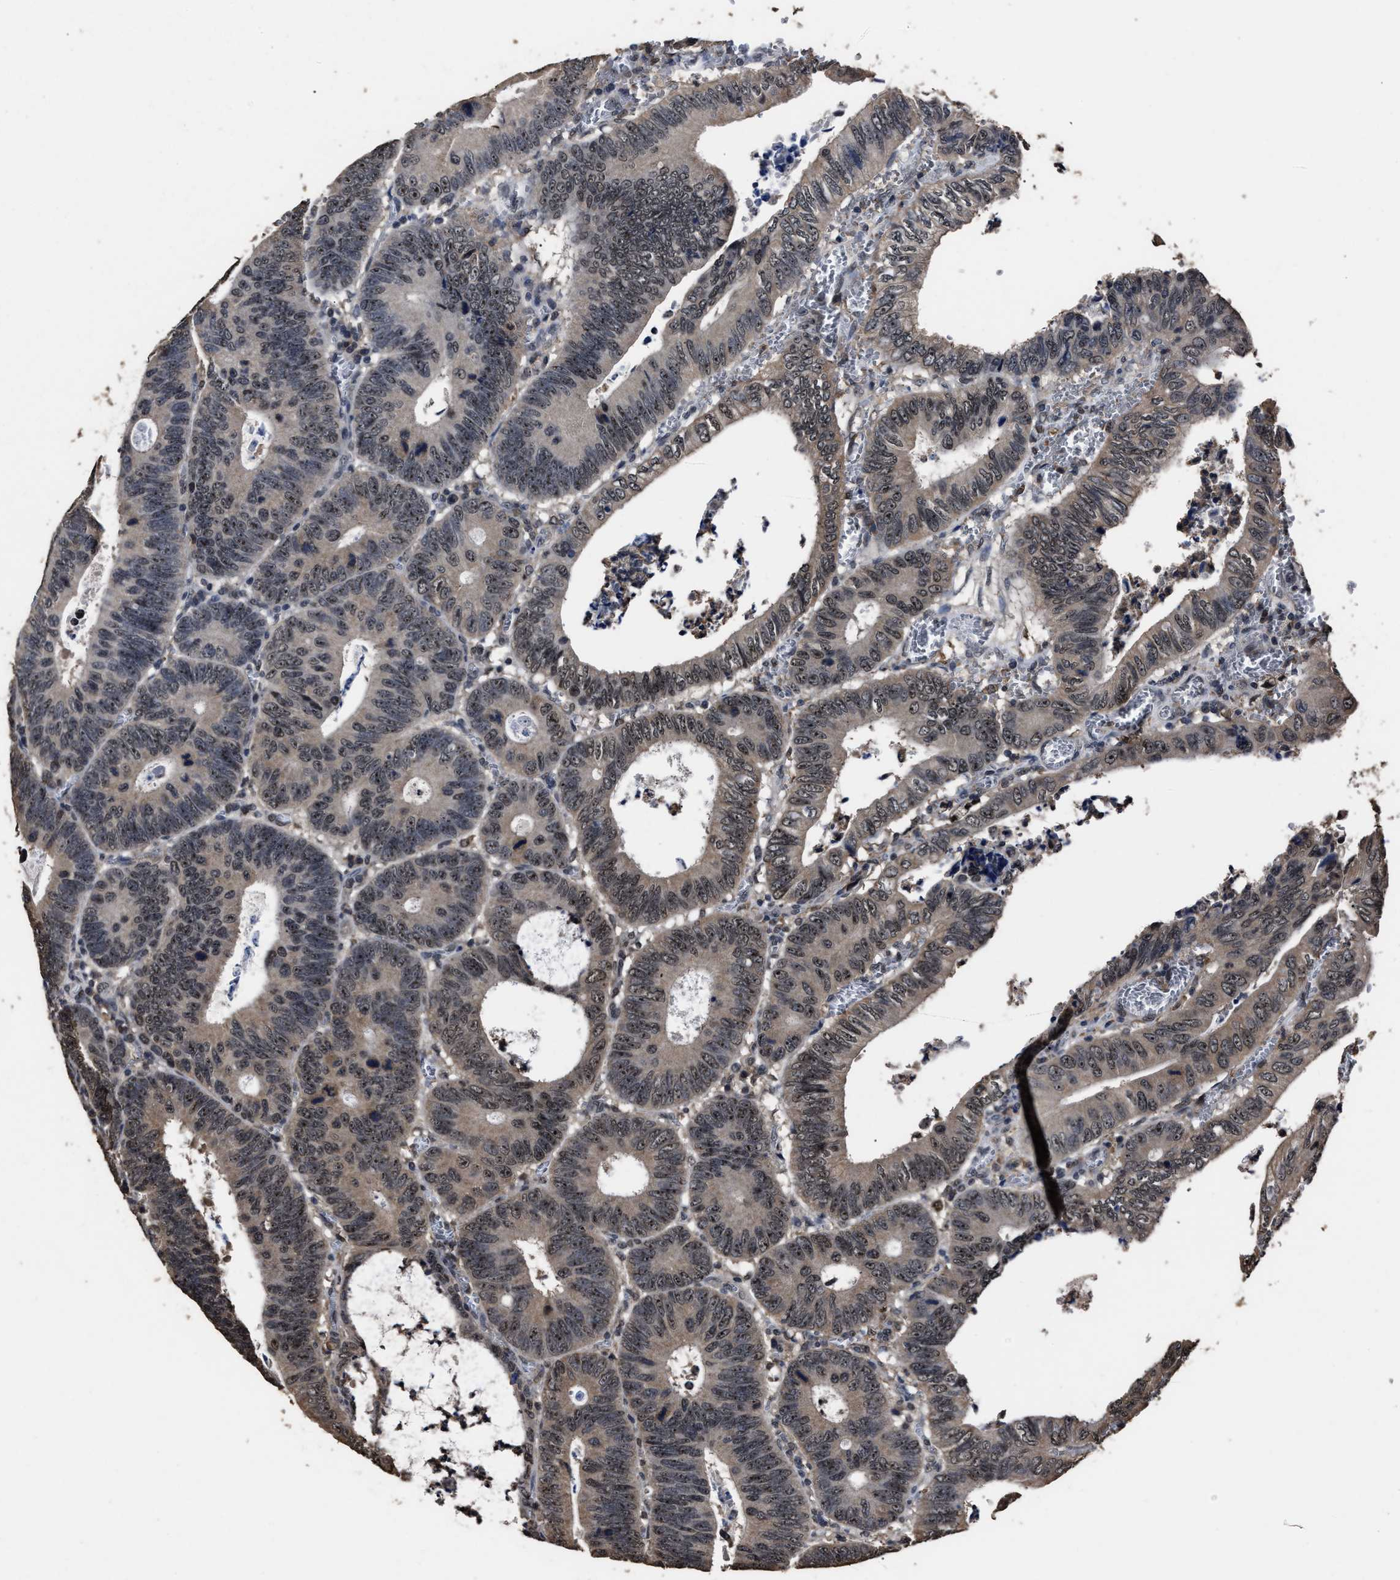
{"staining": {"intensity": "moderate", "quantity": "25%-75%", "location": "cytoplasmic/membranous,nuclear"}, "tissue": "colorectal cancer", "cell_type": "Tumor cells", "image_type": "cancer", "snomed": [{"axis": "morphology", "description": "Inflammation, NOS"}, {"axis": "morphology", "description": "Adenocarcinoma, NOS"}, {"axis": "topography", "description": "Colon"}], "caption": "Moderate cytoplasmic/membranous and nuclear expression is present in approximately 25%-75% of tumor cells in colorectal cancer.", "gene": "RSBN1L", "patient": {"sex": "male", "age": 72}}